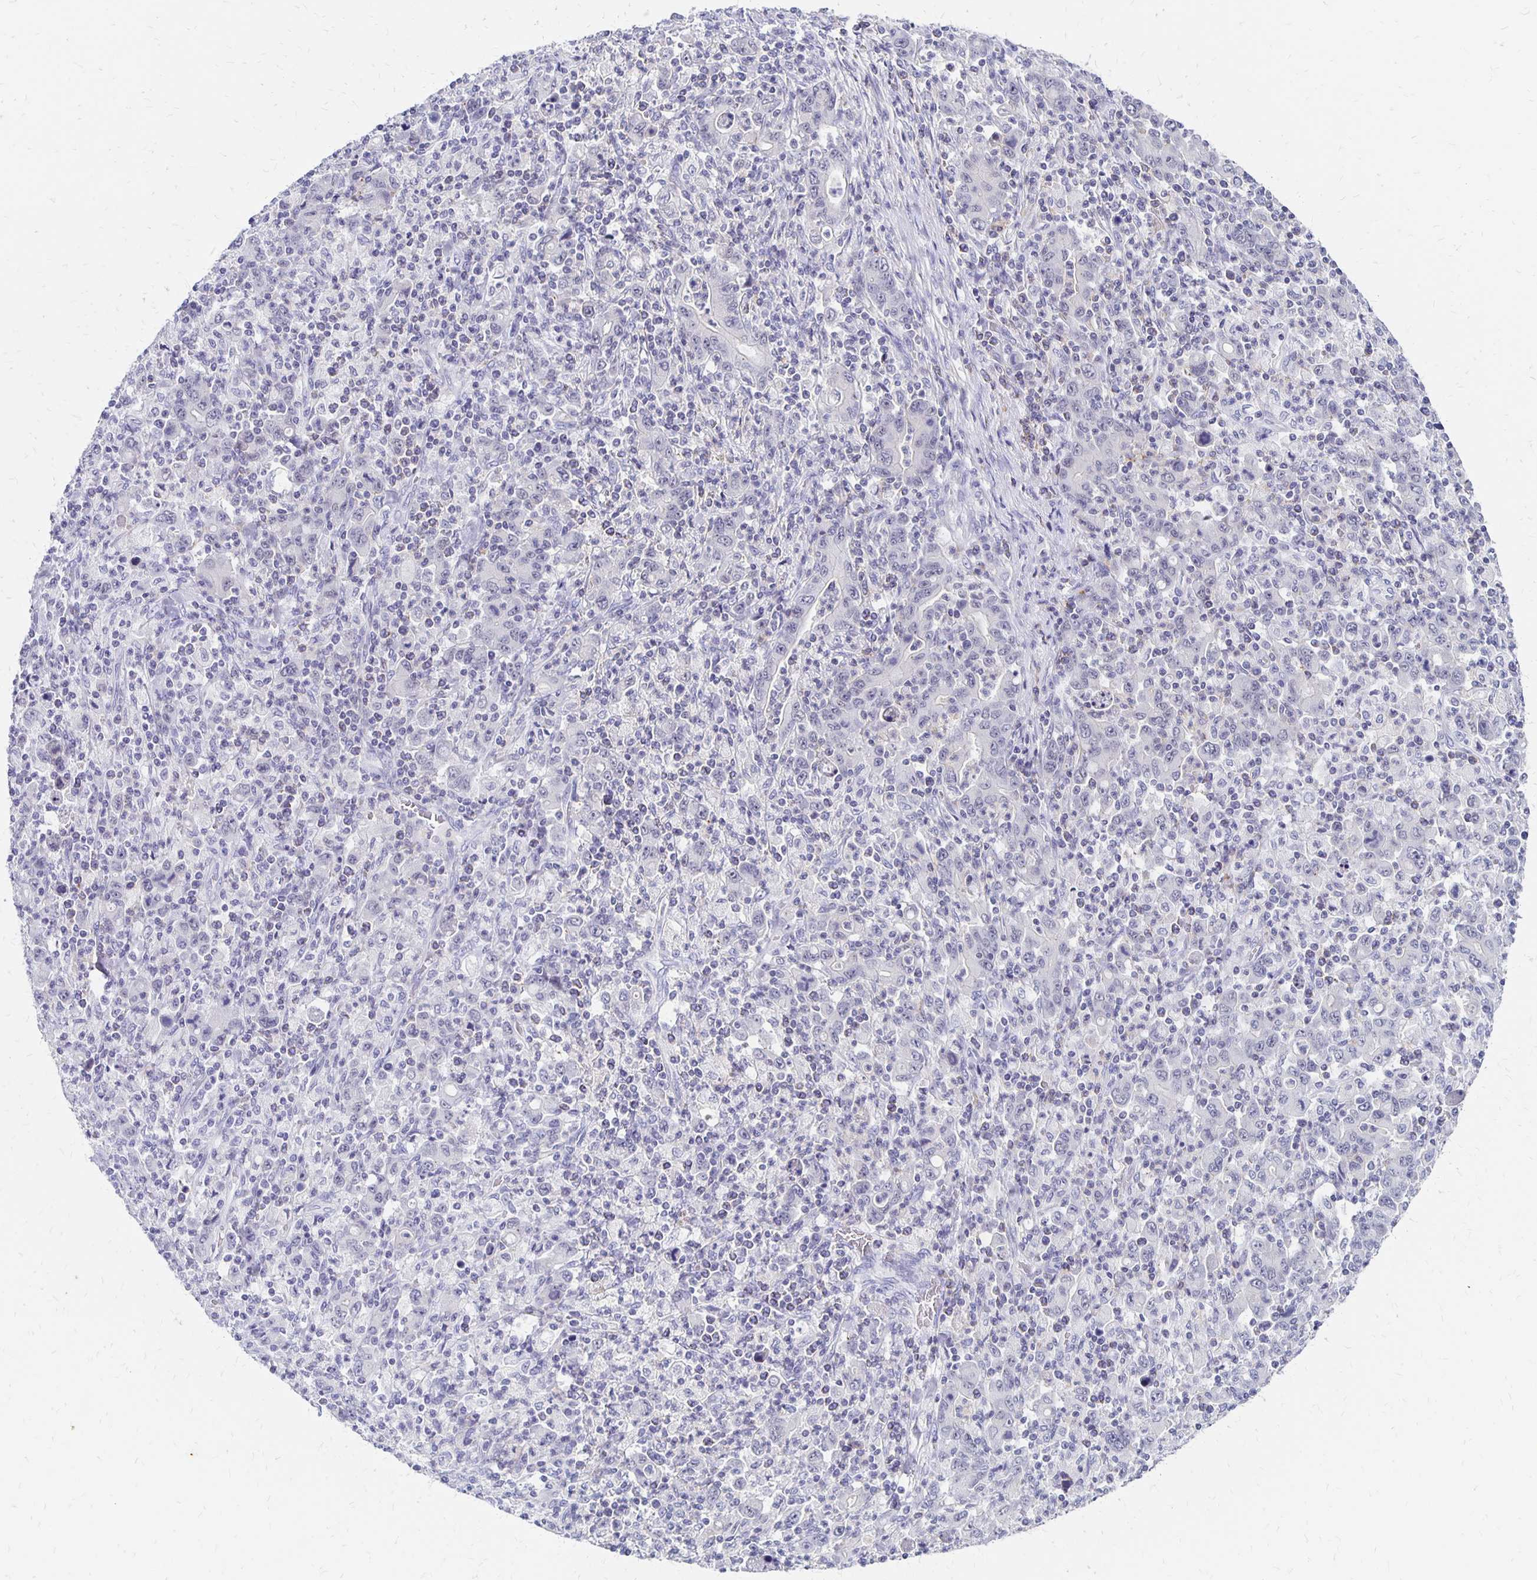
{"staining": {"intensity": "negative", "quantity": "none", "location": "none"}, "tissue": "stomach cancer", "cell_type": "Tumor cells", "image_type": "cancer", "snomed": [{"axis": "morphology", "description": "Adenocarcinoma, NOS"}, {"axis": "topography", "description": "Stomach, upper"}], "caption": "Image shows no protein staining in tumor cells of stomach adenocarcinoma tissue.", "gene": "SYT2", "patient": {"sex": "male", "age": 69}}